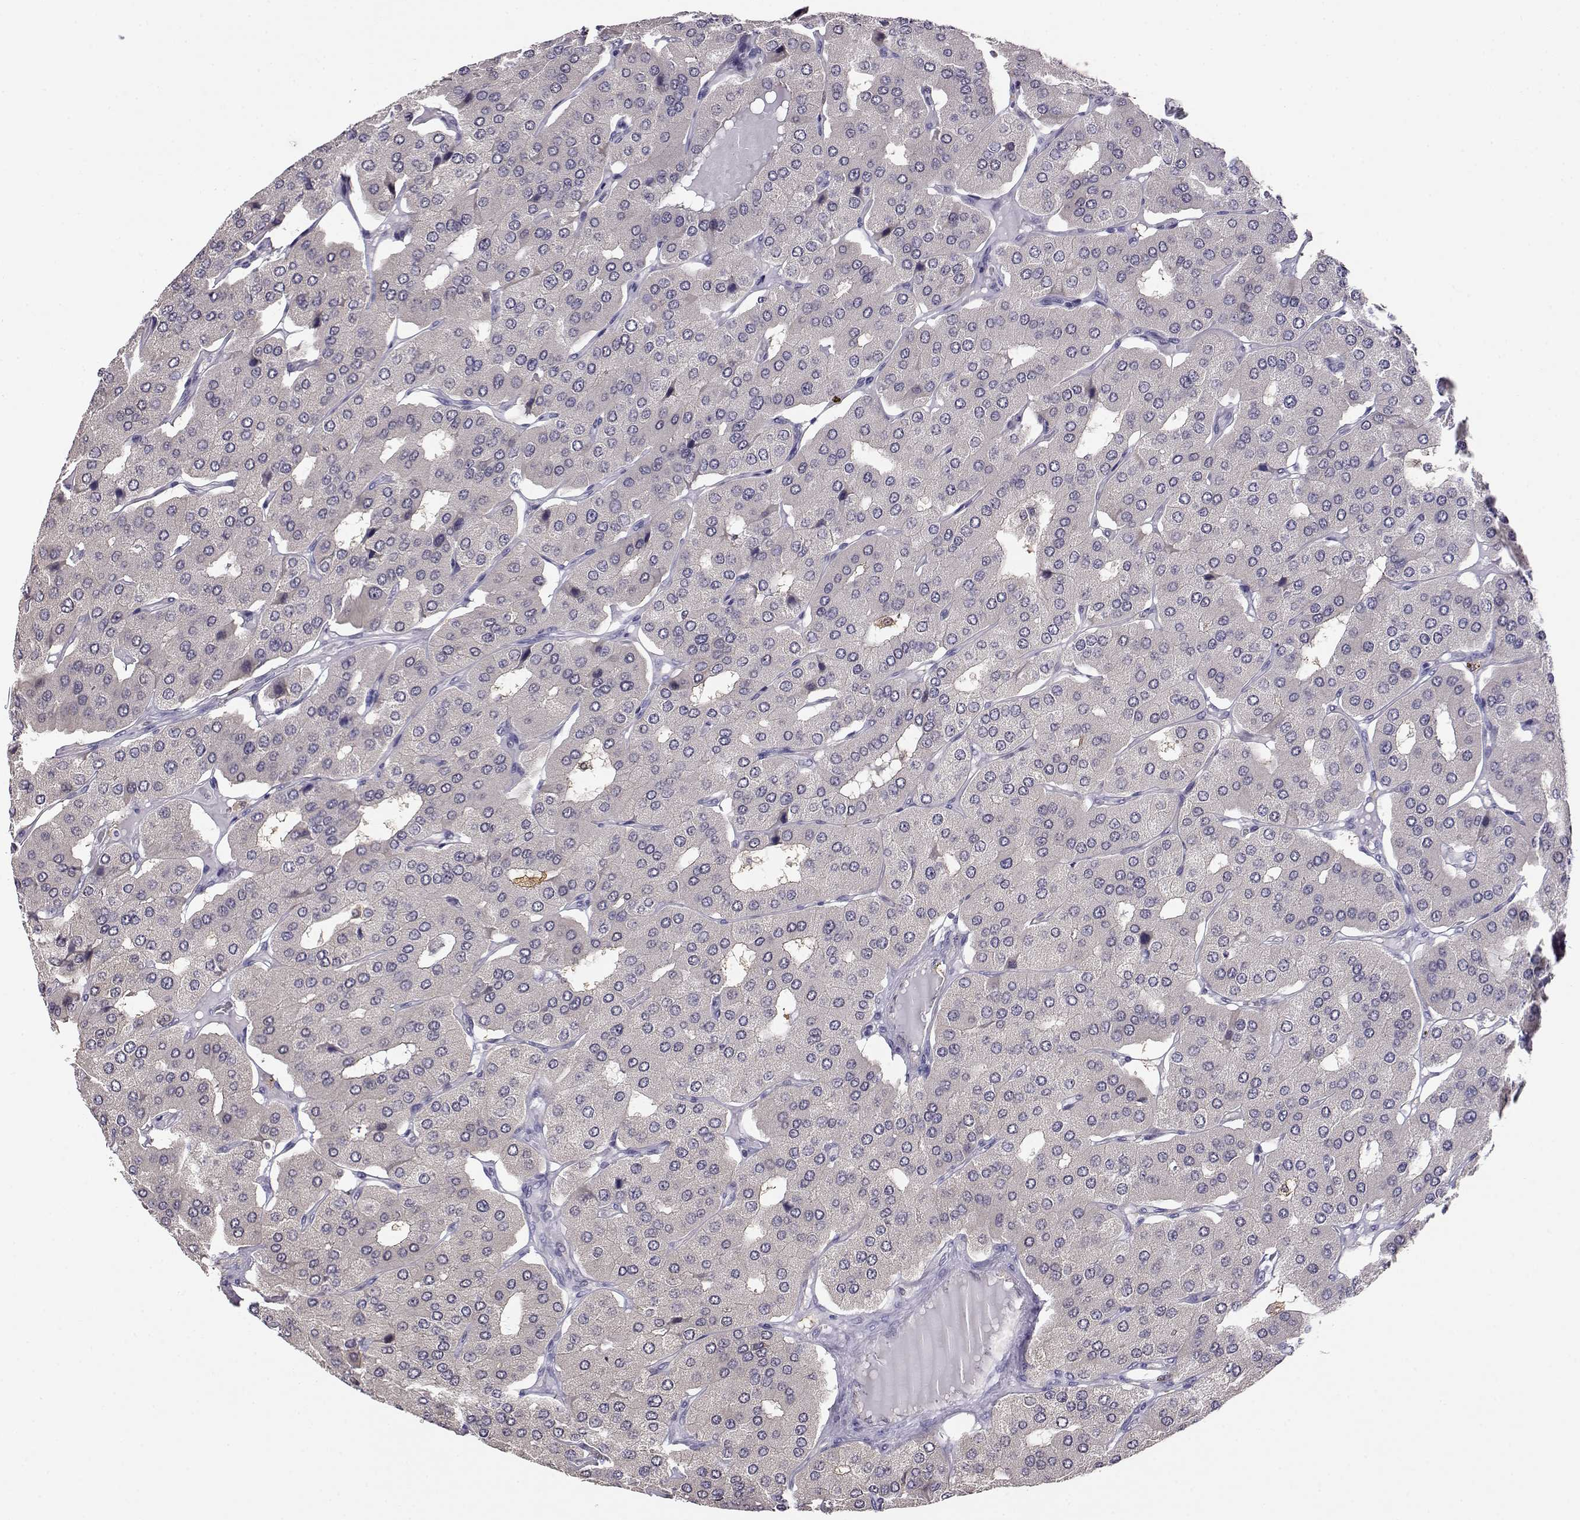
{"staining": {"intensity": "negative", "quantity": "none", "location": "none"}, "tissue": "parathyroid gland", "cell_type": "Glandular cells", "image_type": "normal", "snomed": [{"axis": "morphology", "description": "Normal tissue, NOS"}, {"axis": "morphology", "description": "Adenoma, NOS"}, {"axis": "topography", "description": "Parathyroid gland"}], "caption": "Immunohistochemistry (IHC) photomicrograph of normal human parathyroid gland stained for a protein (brown), which exhibits no expression in glandular cells.", "gene": "AKR1B1", "patient": {"sex": "female", "age": 86}}